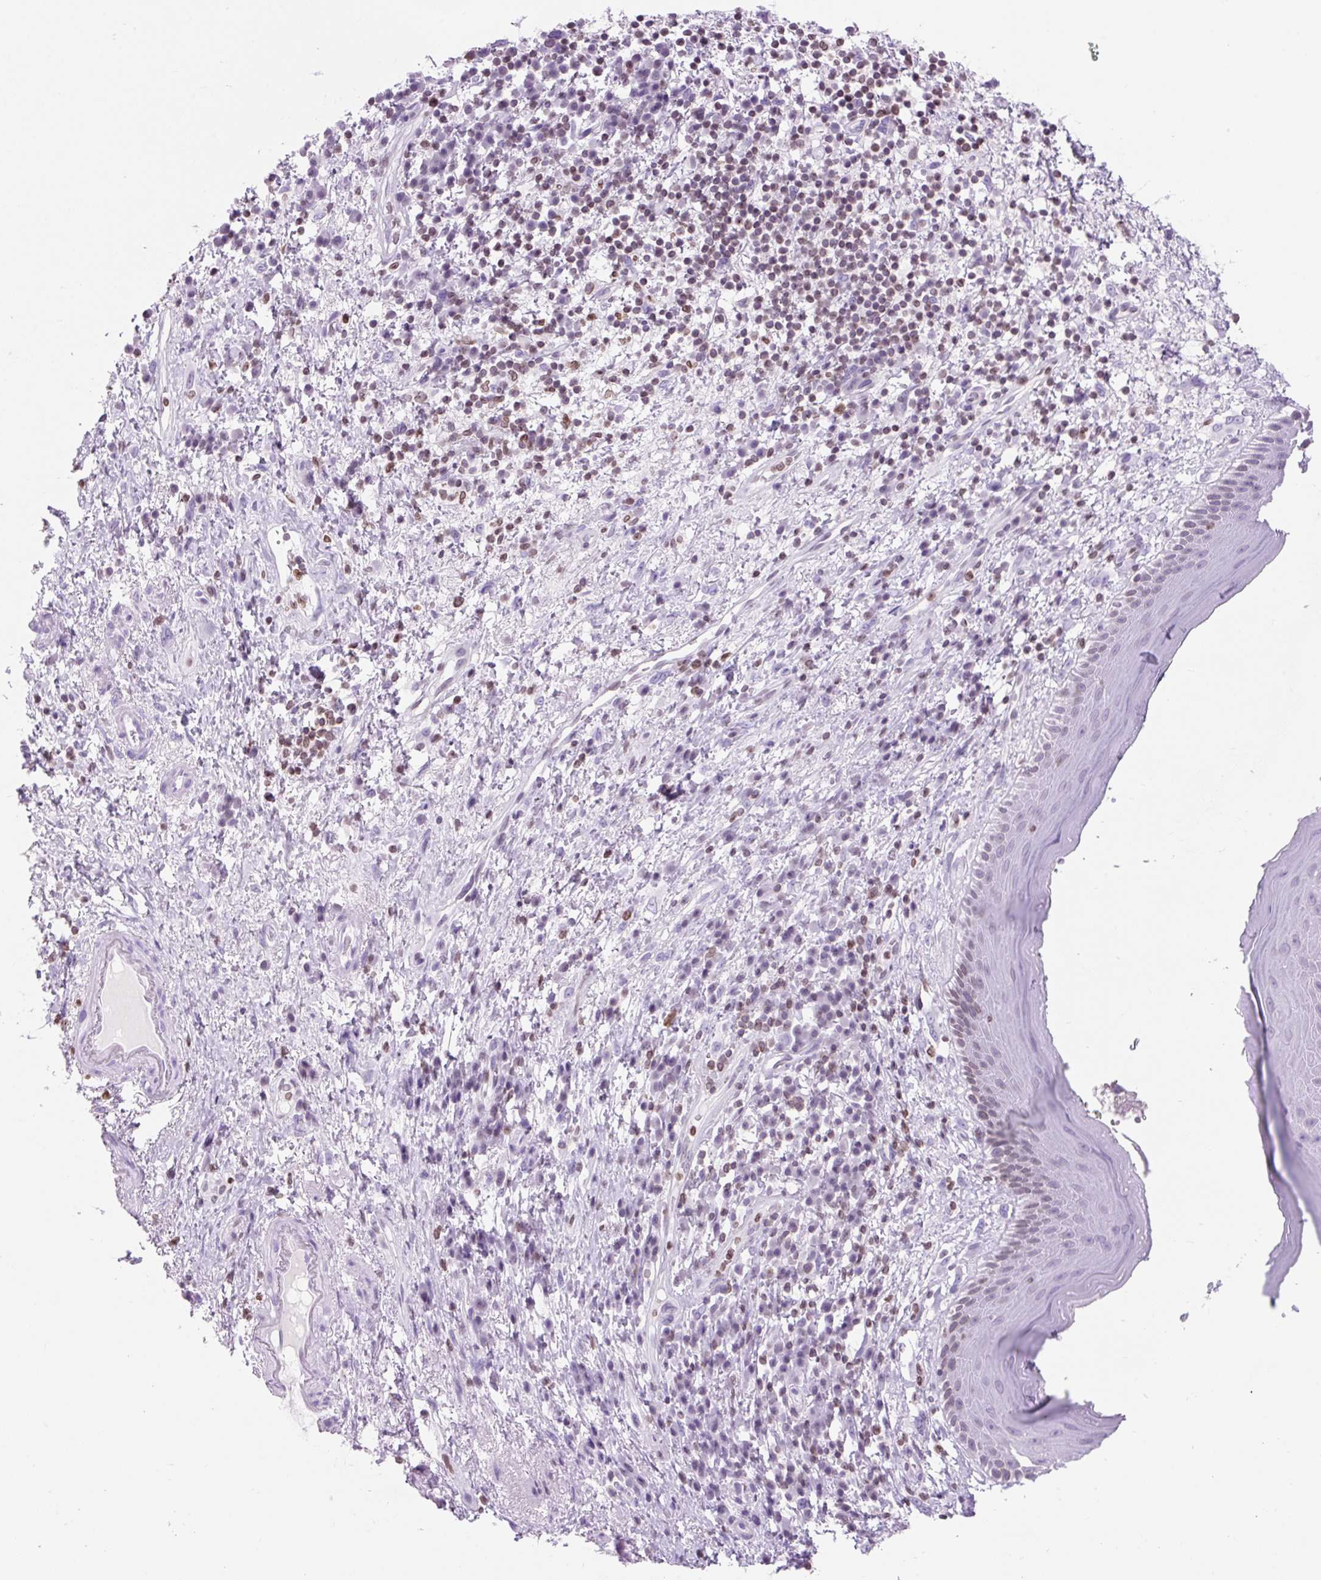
{"staining": {"intensity": "weak", "quantity": "<25%", "location": "cytoplasmic/membranous,nuclear"}, "tissue": "skin", "cell_type": "Epidermal cells", "image_type": "normal", "snomed": [{"axis": "morphology", "description": "Normal tissue, NOS"}, {"axis": "topography", "description": "Anal"}], "caption": "Micrograph shows no protein staining in epidermal cells of normal skin. Nuclei are stained in blue.", "gene": "VPREB1", "patient": {"sex": "male", "age": 78}}